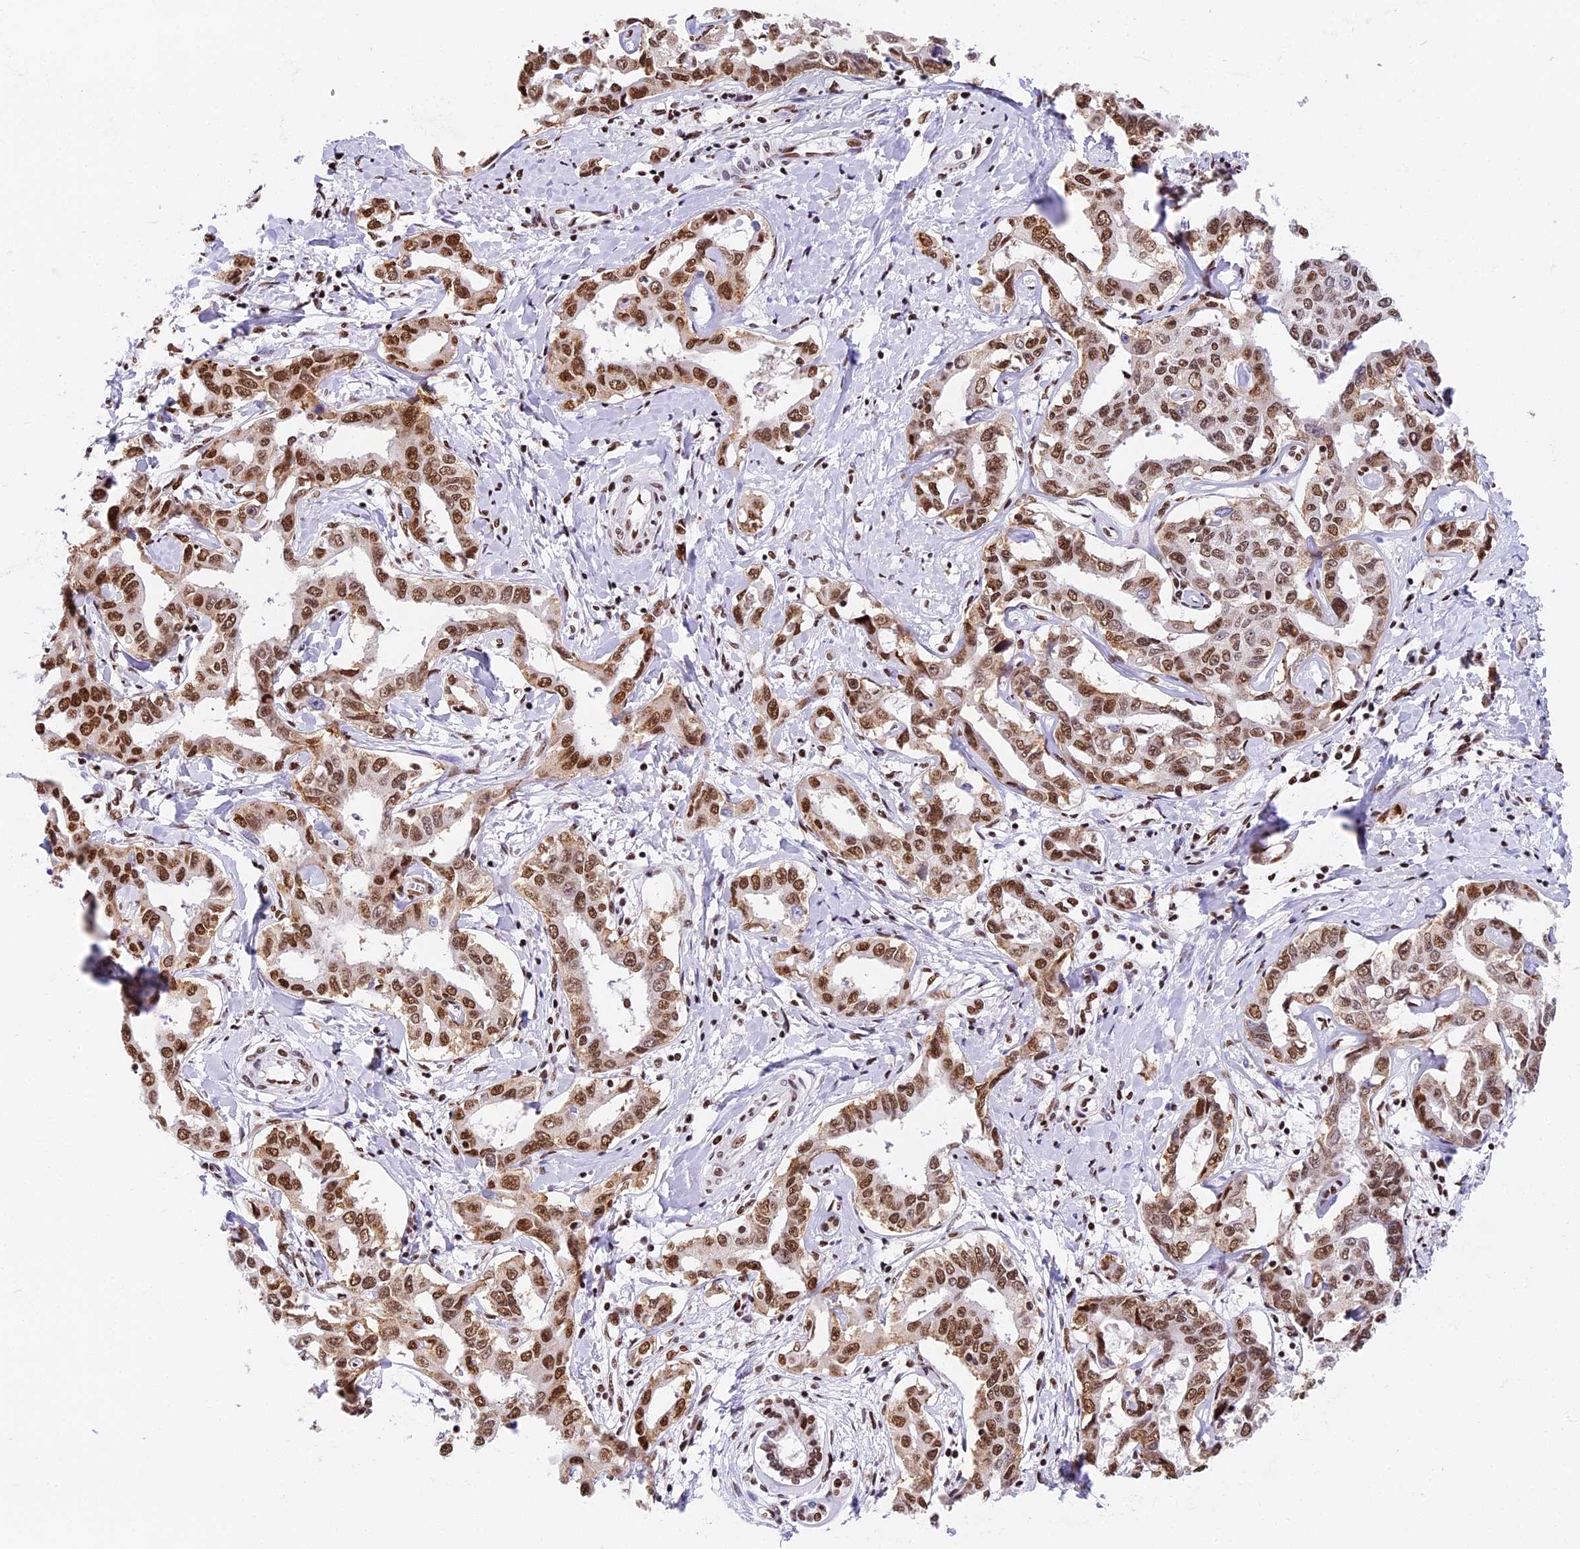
{"staining": {"intensity": "moderate", "quantity": ">75%", "location": "nuclear"}, "tissue": "liver cancer", "cell_type": "Tumor cells", "image_type": "cancer", "snomed": [{"axis": "morphology", "description": "Cholangiocarcinoma"}, {"axis": "topography", "description": "Liver"}], "caption": "Tumor cells demonstrate medium levels of moderate nuclear positivity in about >75% of cells in human cholangiocarcinoma (liver).", "gene": "SBNO1", "patient": {"sex": "male", "age": 59}}